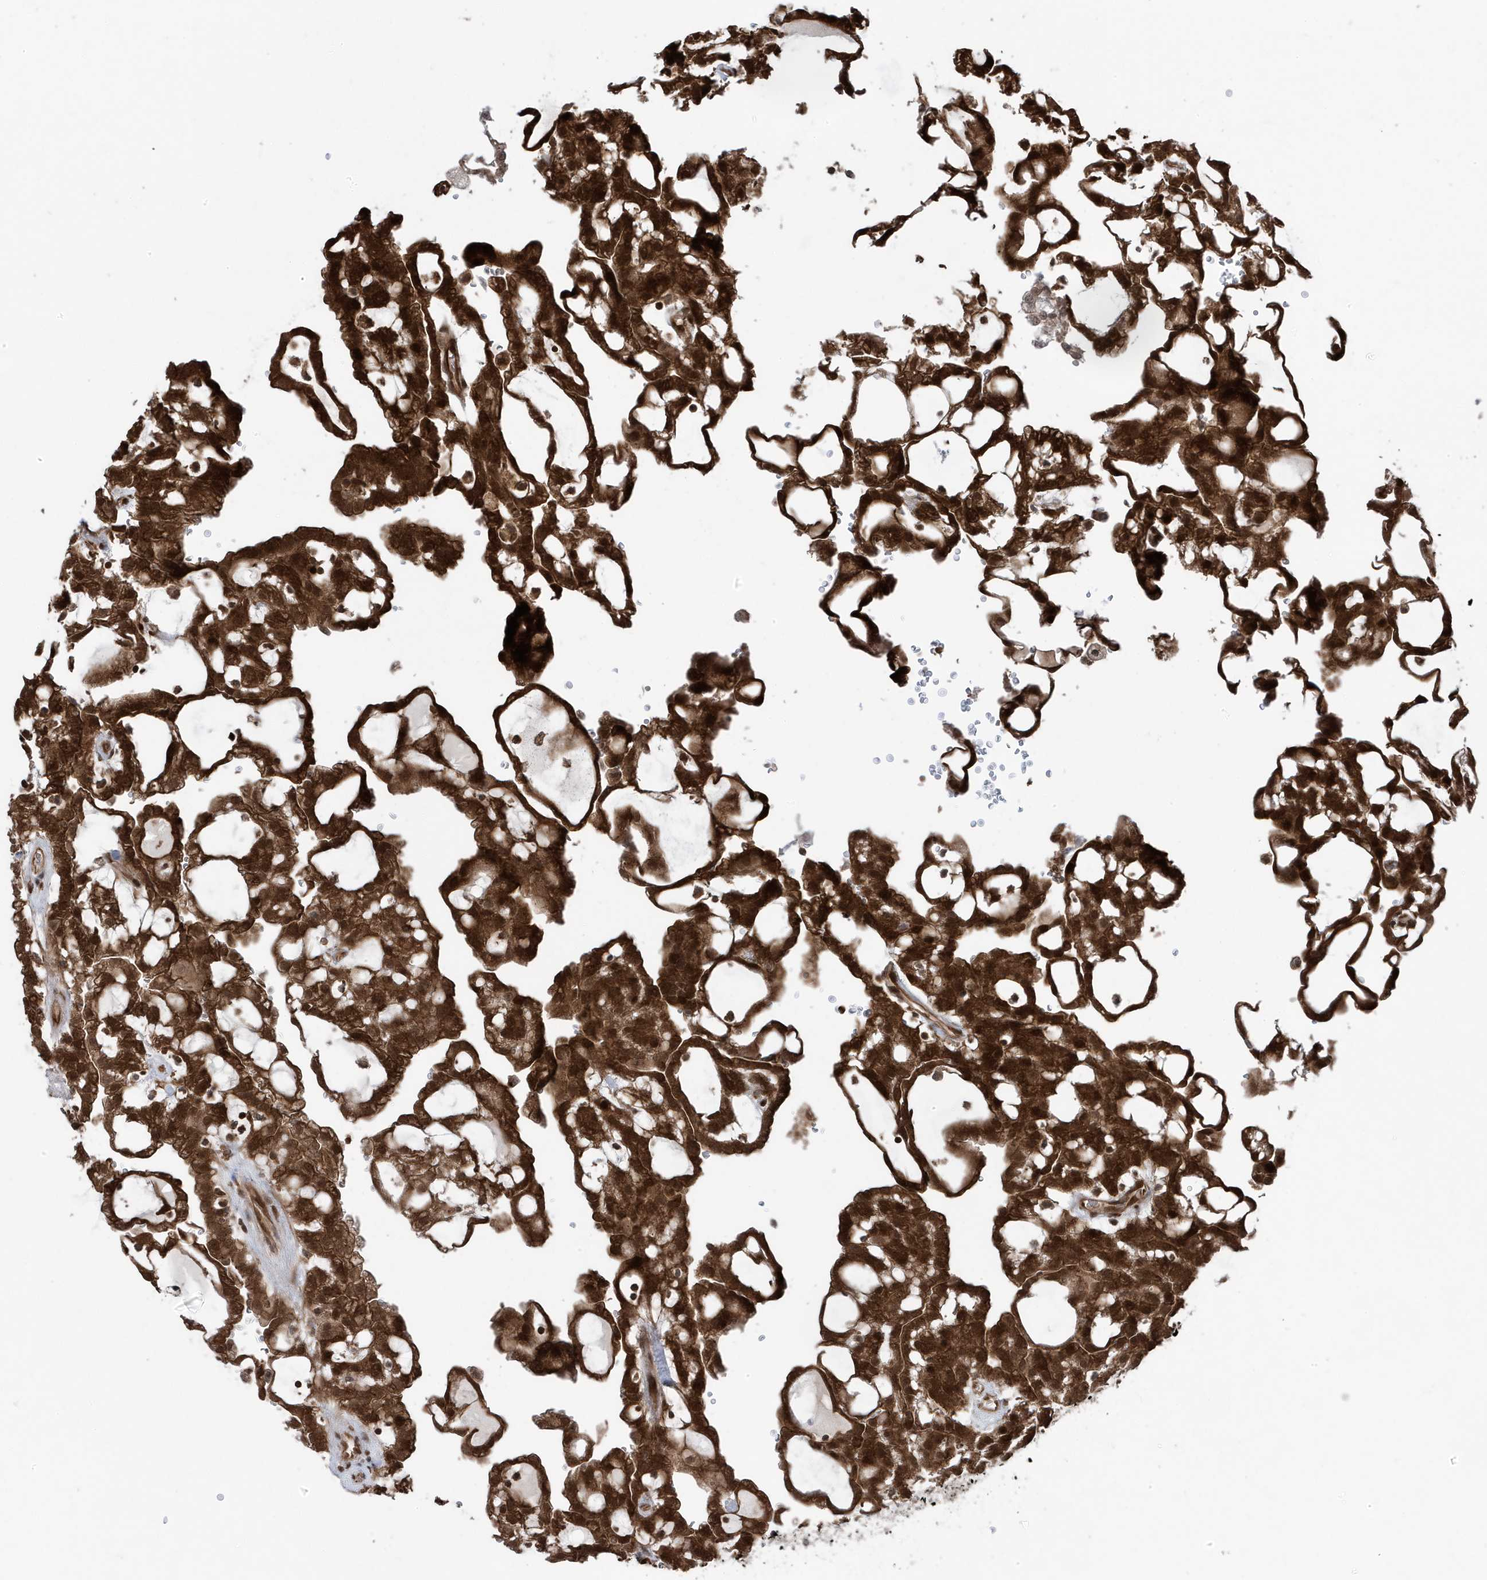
{"staining": {"intensity": "strong", "quantity": ">75%", "location": "cytoplasmic/membranous,nuclear"}, "tissue": "renal cancer", "cell_type": "Tumor cells", "image_type": "cancer", "snomed": [{"axis": "morphology", "description": "Adenocarcinoma, NOS"}, {"axis": "topography", "description": "Kidney"}], "caption": "This histopathology image displays adenocarcinoma (renal) stained with IHC to label a protein in brown. The cytoplasmic/membranous and nuclear of tumor cells show strong positivity for the protein. Nuclei are counter-stained blue.", "gene": "MAPK1IP1L", "patient": {"sex": "male", "age": 63}}